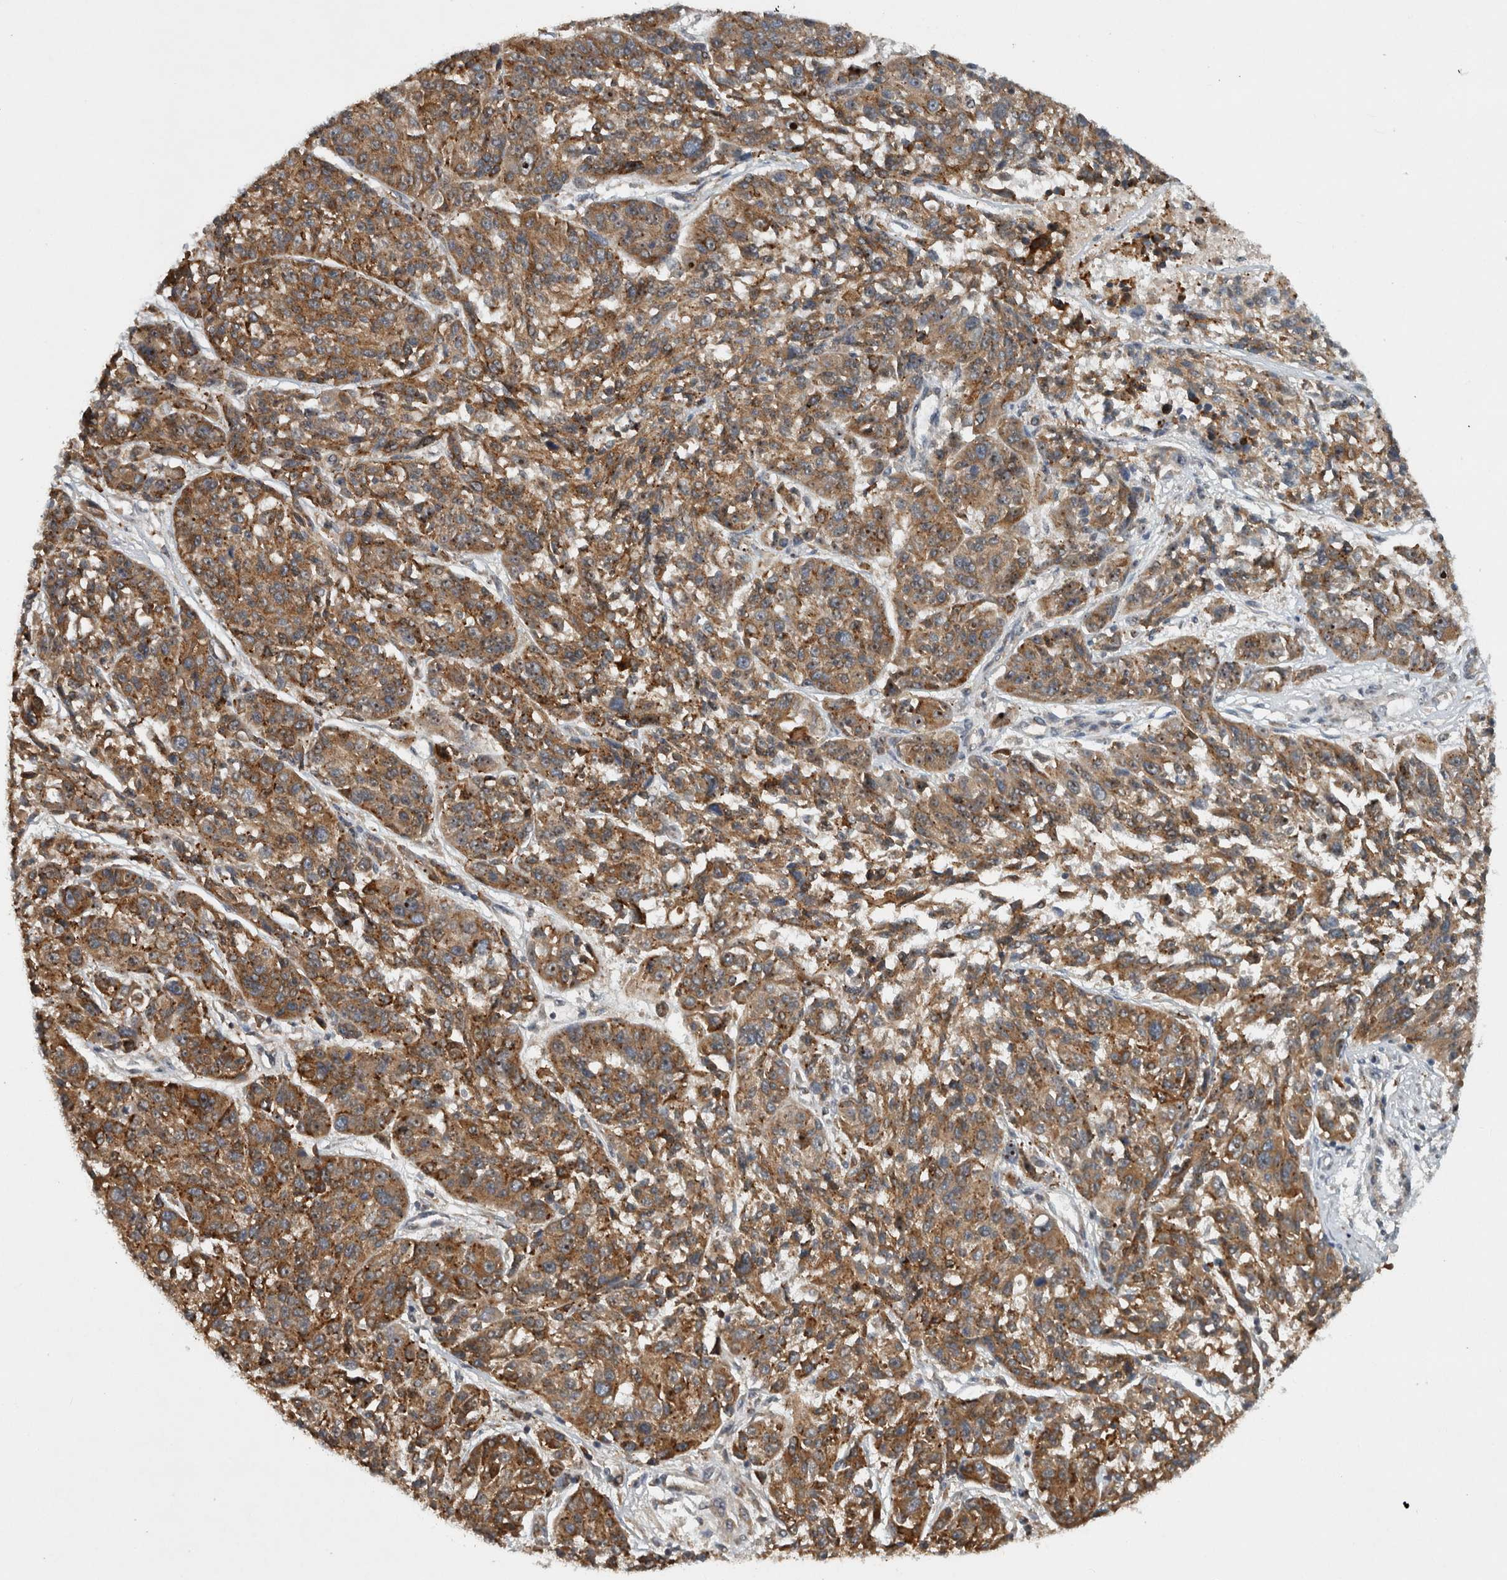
{"staining": {"intensity": "moderate", "quantity": ">75%", "location": "cytoplasmic/membranous,nuclear"}, "tissue": "melanoma", "cell_type": "Tumor cells", "image_type": "cancer", "snomed": [{"axis": "morphology", "description": "Malignant melanoma, NOS"}, {"axis": "topography", "description": "Skin"}], "caption": "Malignant melanoma stained with DAB IHC reveals medium levels of moderate cytoplasmic/membranous and nuclear positivity in approximately >75% of tumor cells. The protein of interest is stained brown, and the nuclei are stained in blue (DAB (3,3'-diaminobenzidine) IHC with brightfield microscopy, high magnification).", "gene": "GPR137B", "patient": {"sex": "male", "age": 53}}